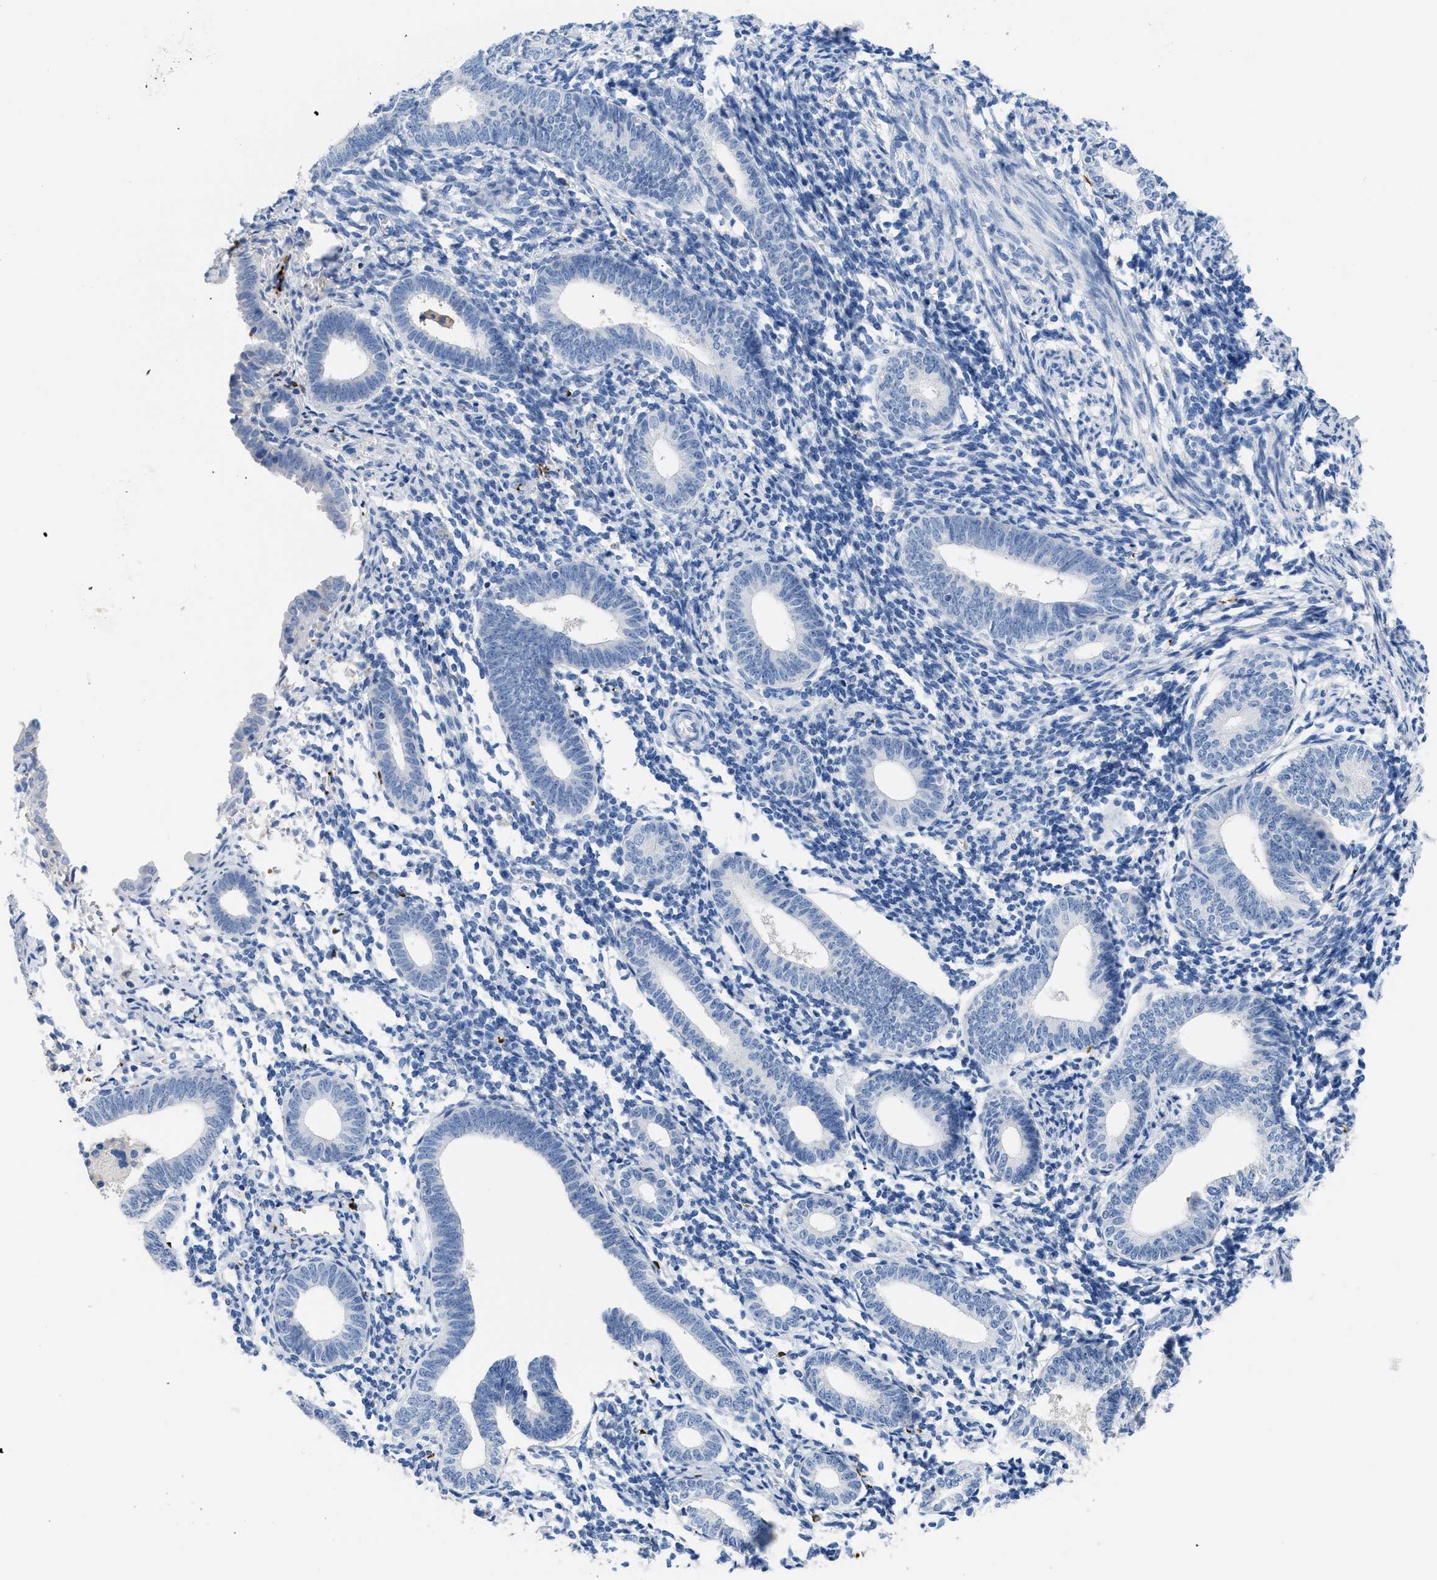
{"staining": {"intensity": "negative", "quantity": "none", "location": "none"}, "tissue": "endometrium", "cell_type": "Cells in endometrial stroma", "image_type": "normal", "snomed": [{"axis": "morphology", "description": "Normal tissue, NOS"}, {"axis": "morphology", "description": "Adenocarcinoma, NOS"}, {"axis": "topography", "description": "Endometrium"}], "caption": "Immunohistochemistry photomicrograph of unremarkable endometrium stained for a protein (brown), which reveals no expression in cells in endometrial stroma.", "gene": "FGF18", "patient": {"sex": "female", "age": 57}}